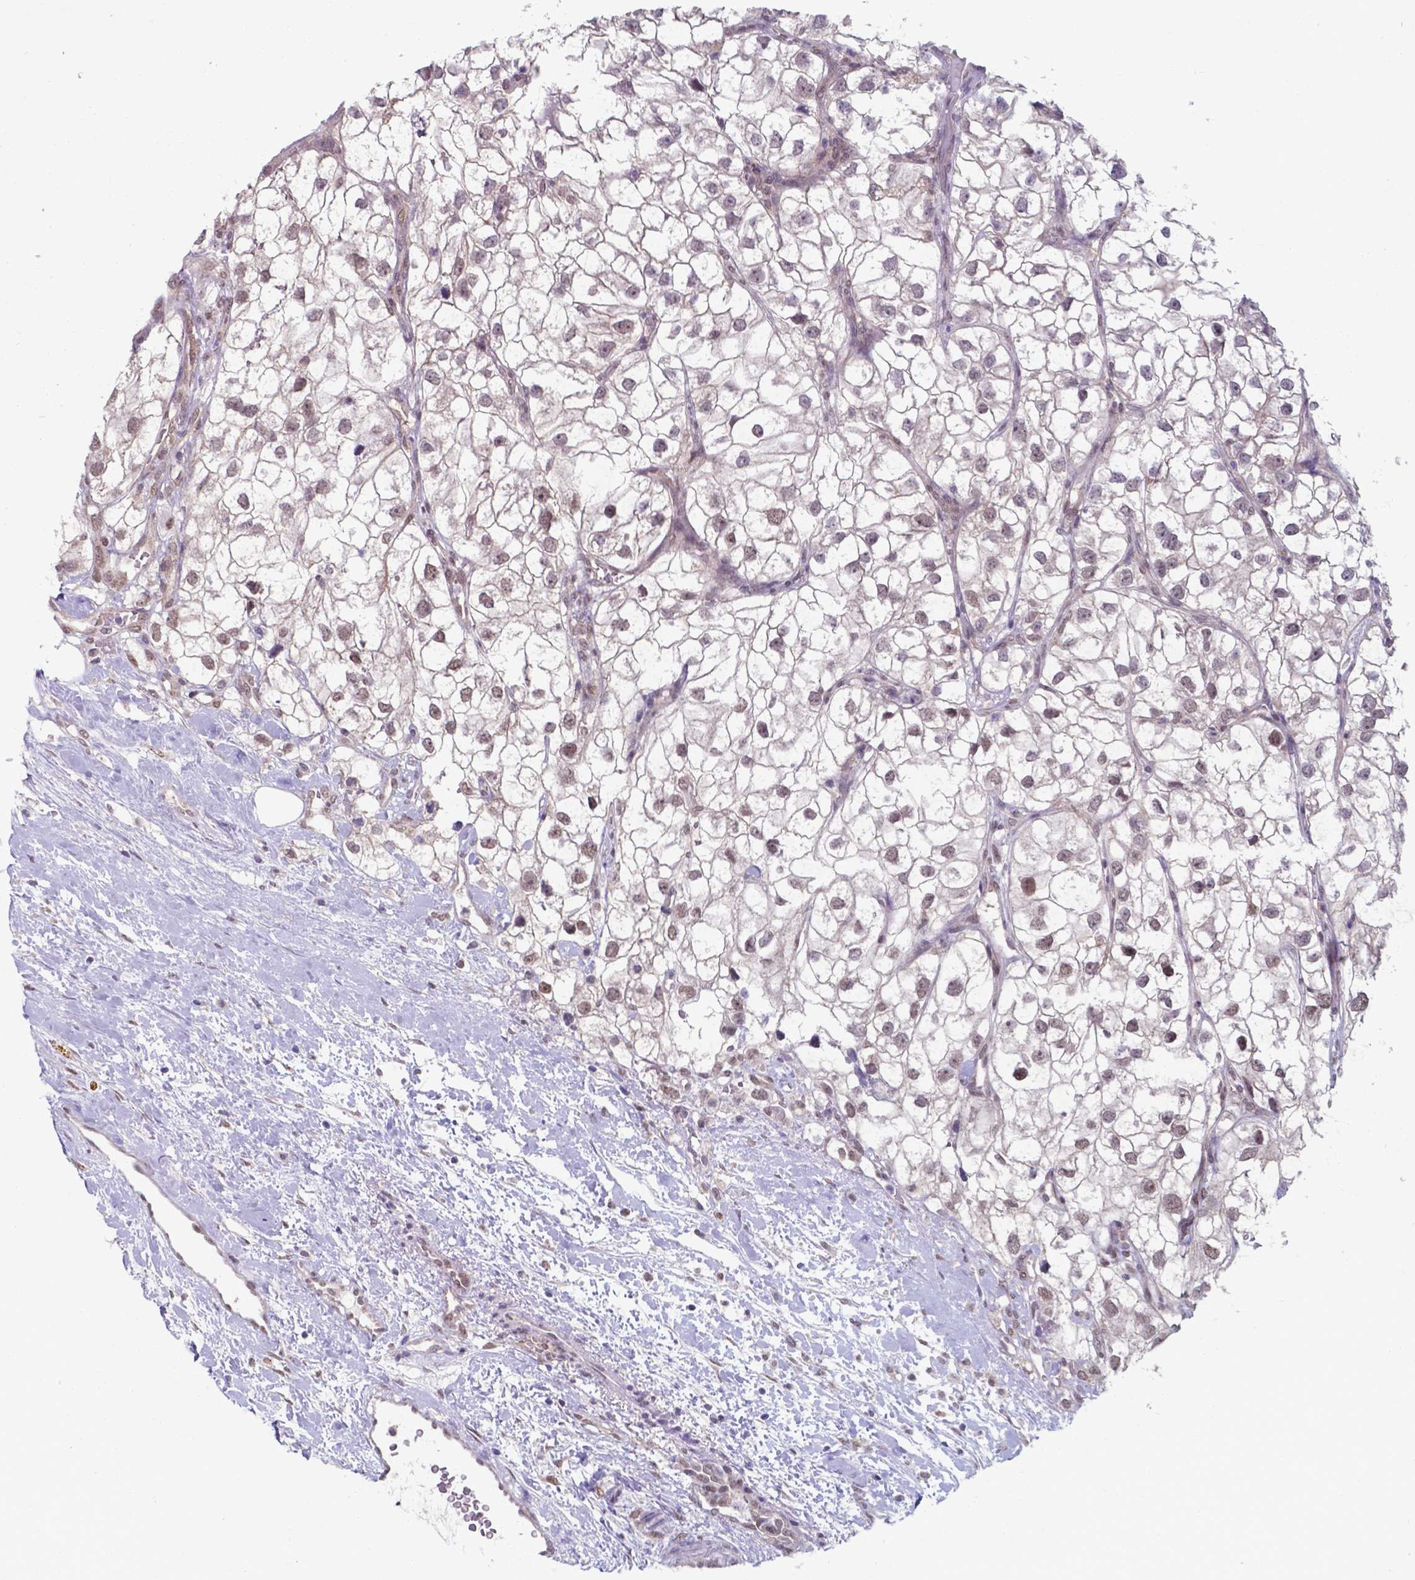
{"staining": {"intensity": "weak", "quantity": "<25%", "location": "nuclear"}, "tissue": "renal cancer", "cell_type": "Tumor cells", "image_type": "cancer", "snomed": [{"axis": "morphology", "description": "Adenocarcinoma, NOS"}, {"axis": "topography", "description": "Kidney"}], "caption": "Tumor cells show no significant protein positivity in renal cancer.", "gene": "UBE2E2", "patient": {"sex": "male", "age": 59}}